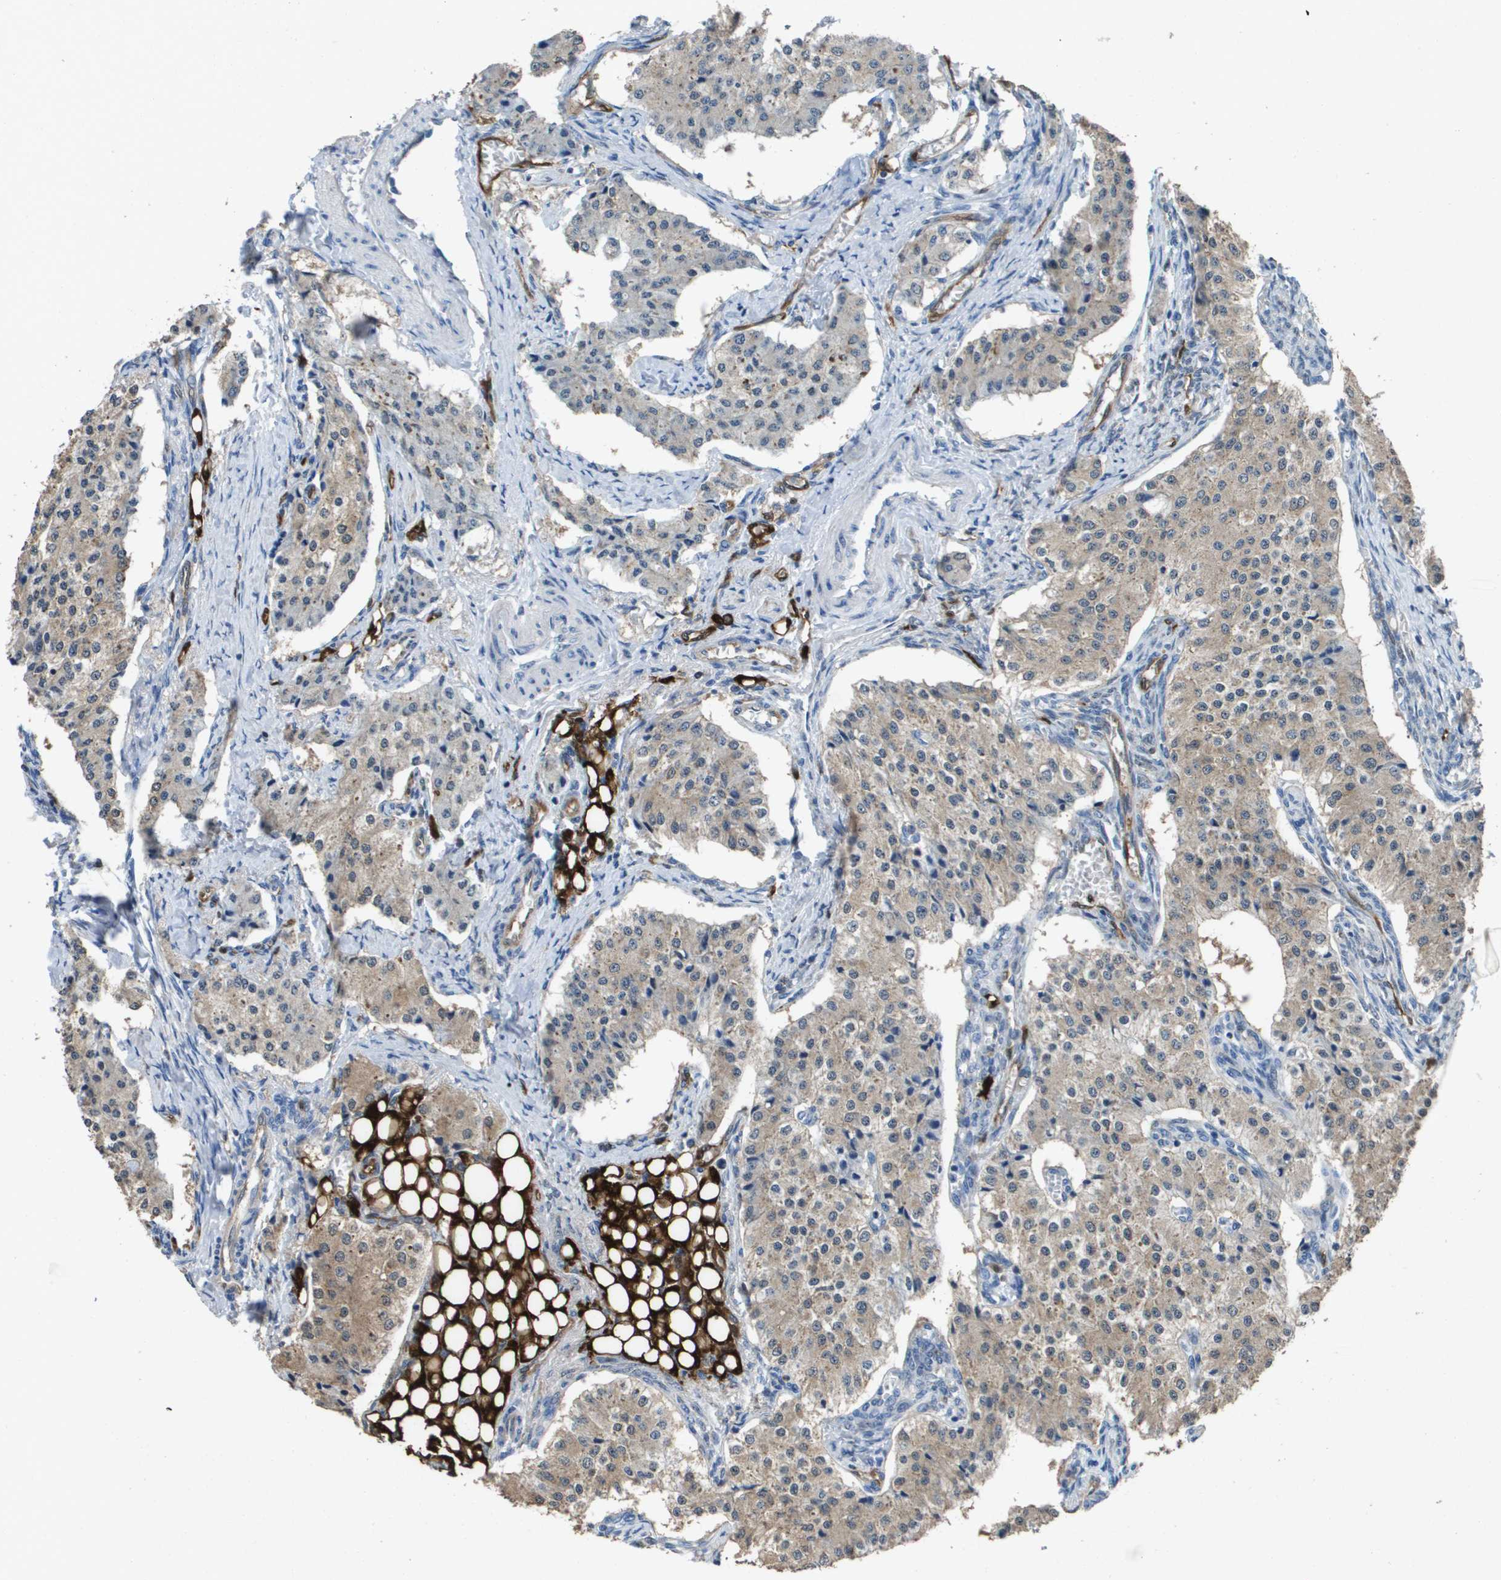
{"staining": {"intensity": "weak", "quantity": ">75%", "location": "cytoplasmic/membranous"}, "tissue": "carcinoid", "cell_type": "Tumor cells", "image_type": "cancer", "snomed": [{"axis": "morphology", "description": "Carcinoid, malignant, NOS"}, {"axis": "topography", "description": "Colon"}], "caption": "Weak cytoplasmic/membranous protein positivity is appreciated in approximately >75% of tumor cells in carcinoid (malignant).", "gene": "FABP5", "patient": {"sex": "female", "age": 52}}